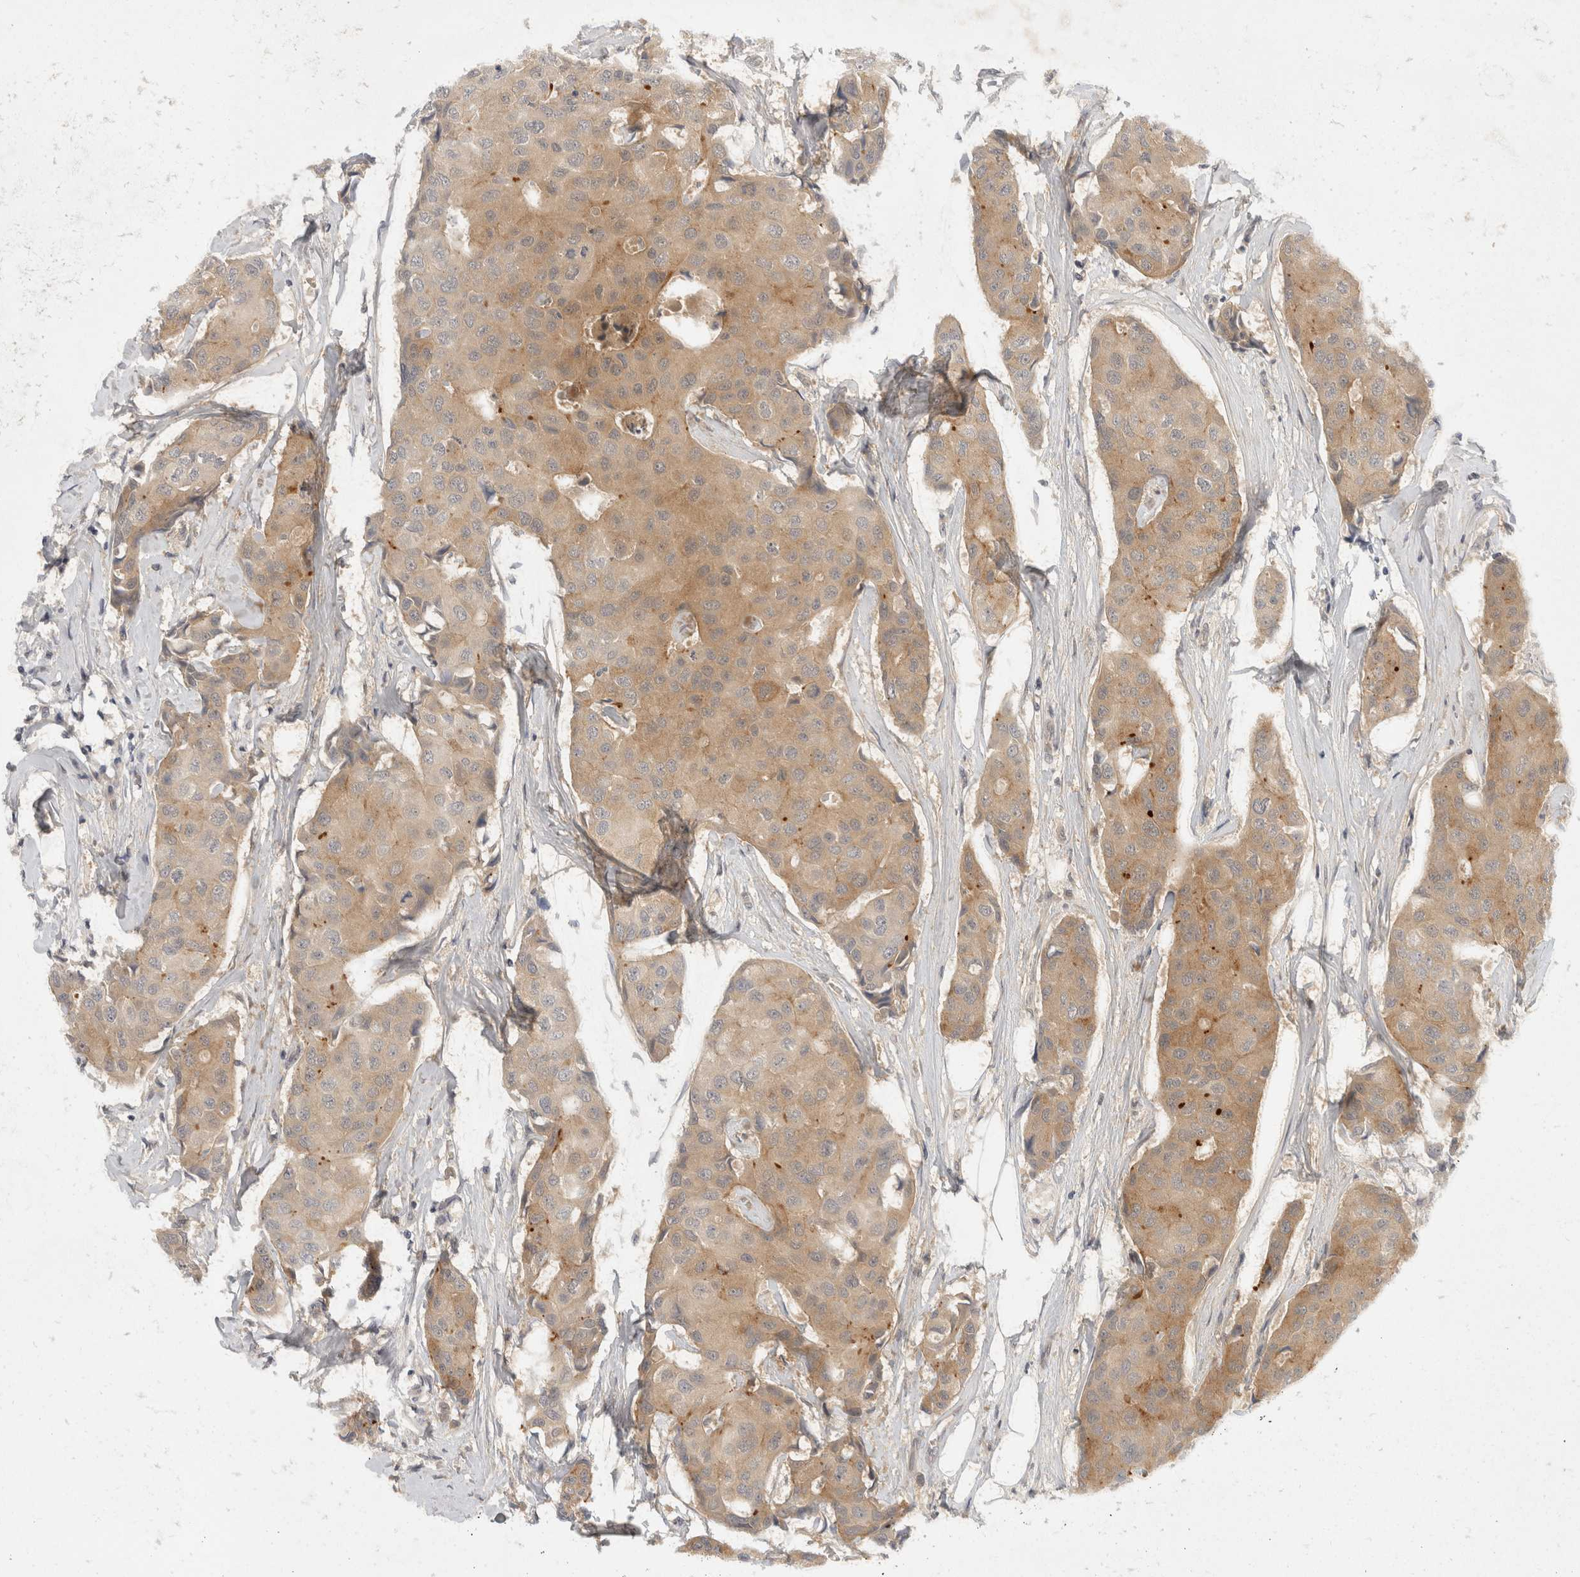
{"staining": {"intensity": "moderate", "quantity": ">75%", "location": "cytoplasmic/membranous"}, "tissue": "breast cancer", "cell_type": "Tumor cells", "image_type": "cancer", "snomed": [{"axis": "morphology", "description": "Duct carcinoma"}, {"axis": "topography", "description": "Breast"}], "caption": "IHC image of human breast cancer stained for a protein (brown), which demonstrates medium levels of moderate cytoplasmic/membranous expression in about >75% of tumor cells.", "gene": "TOM1L2", "patient": {"sex": "female", "age": 80}}